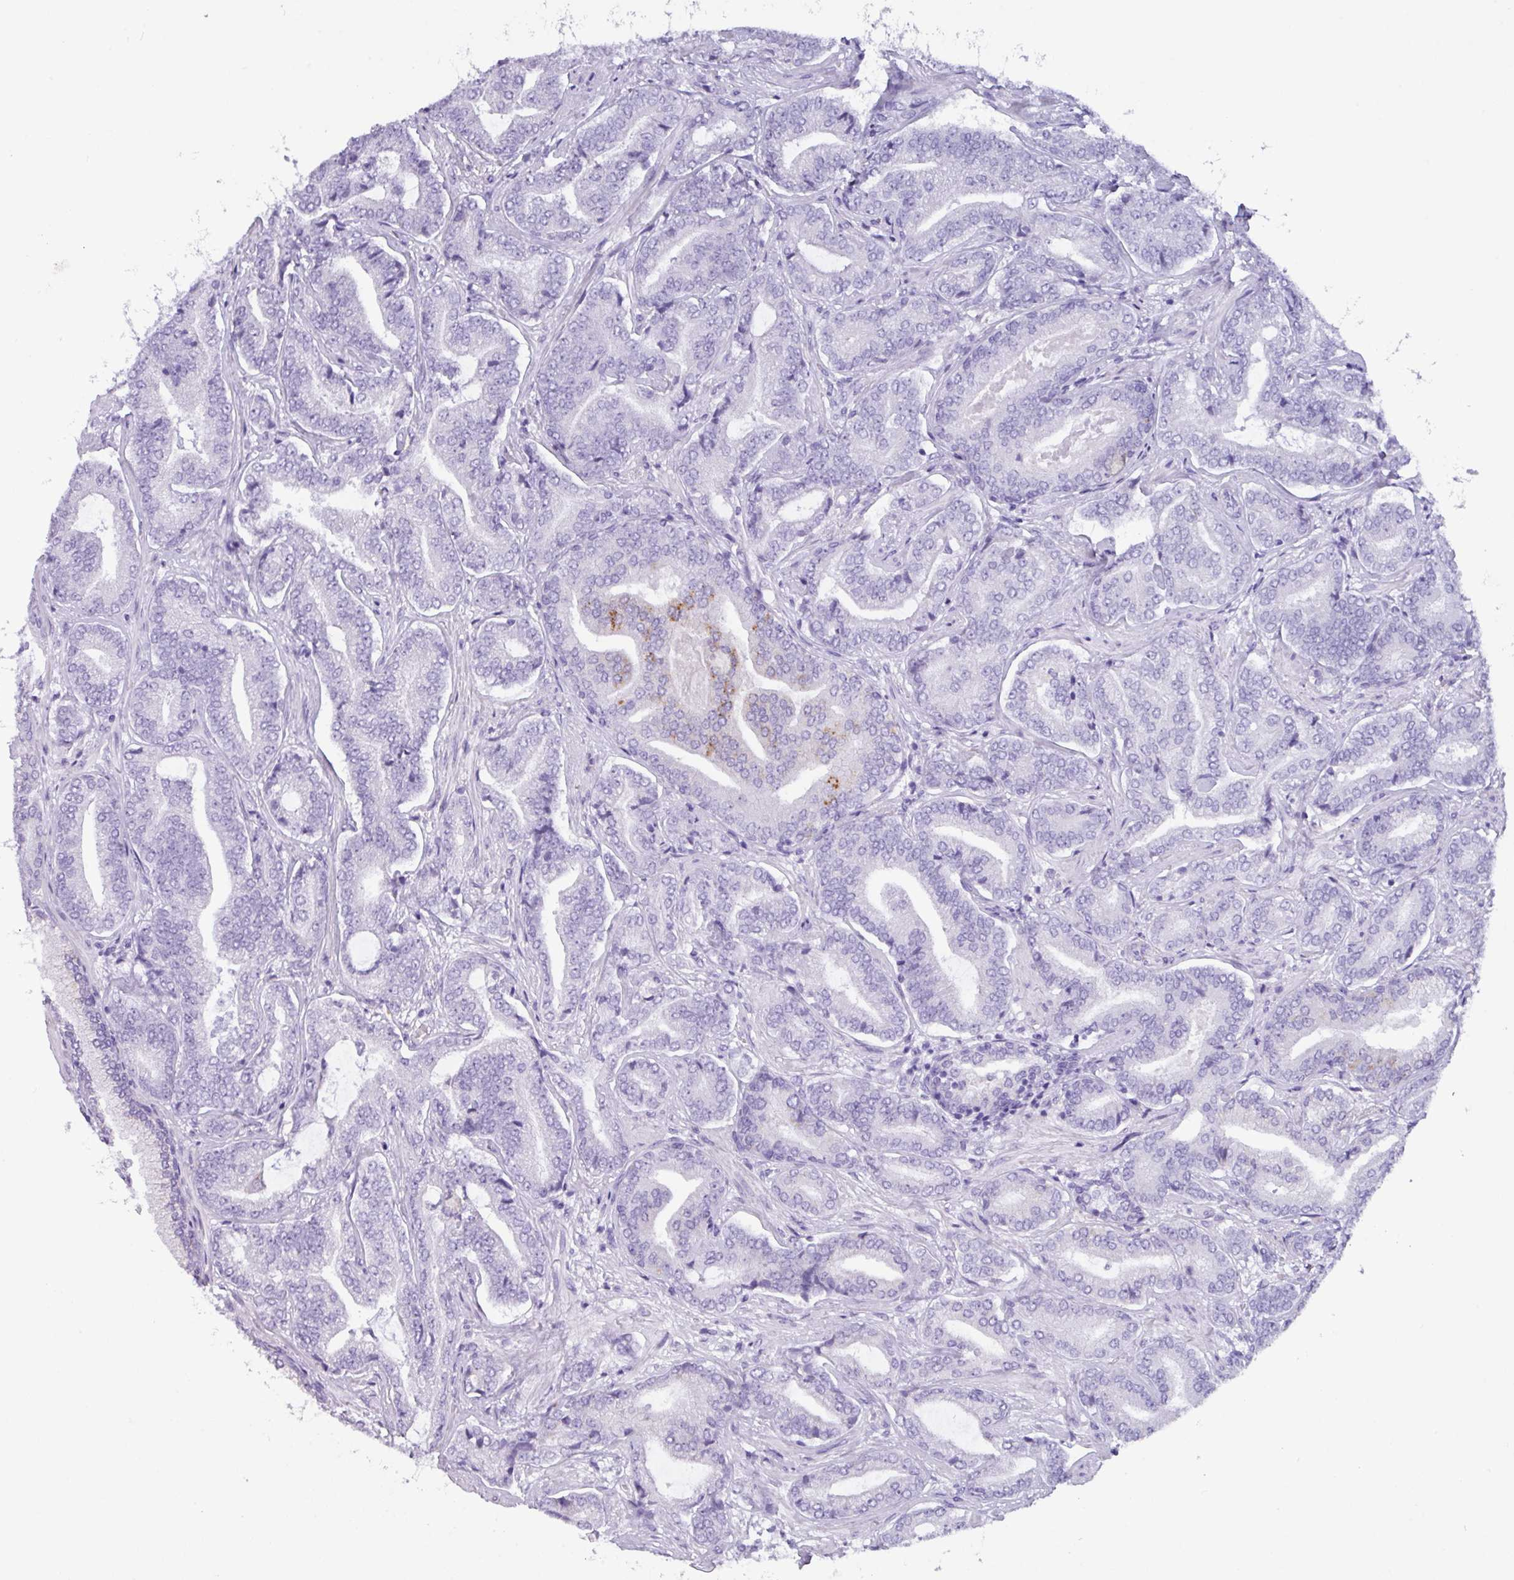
{"staining": {"intensity": "negative", "quantity": "none", "location": "none"}, "tissue": "prostate cancer", "cell_type": "Tumor cells", "image_type": "cancer", "snomed": [{"axis": "morphology", "description": "Adenocarcinoma, Low grade"}, {"axis": "topography", "description": "Prostate and seminal vesicle, NOS"}], "caption": "A high-resolution micrograph shows immunohistochemistry (IHC) staining of adenocarcinoma (low-grade) (prostate), which displays no significant expression in tumor cells.", "gene": "NCCRP1", "patient": {"sex": "male", "age": 61}}